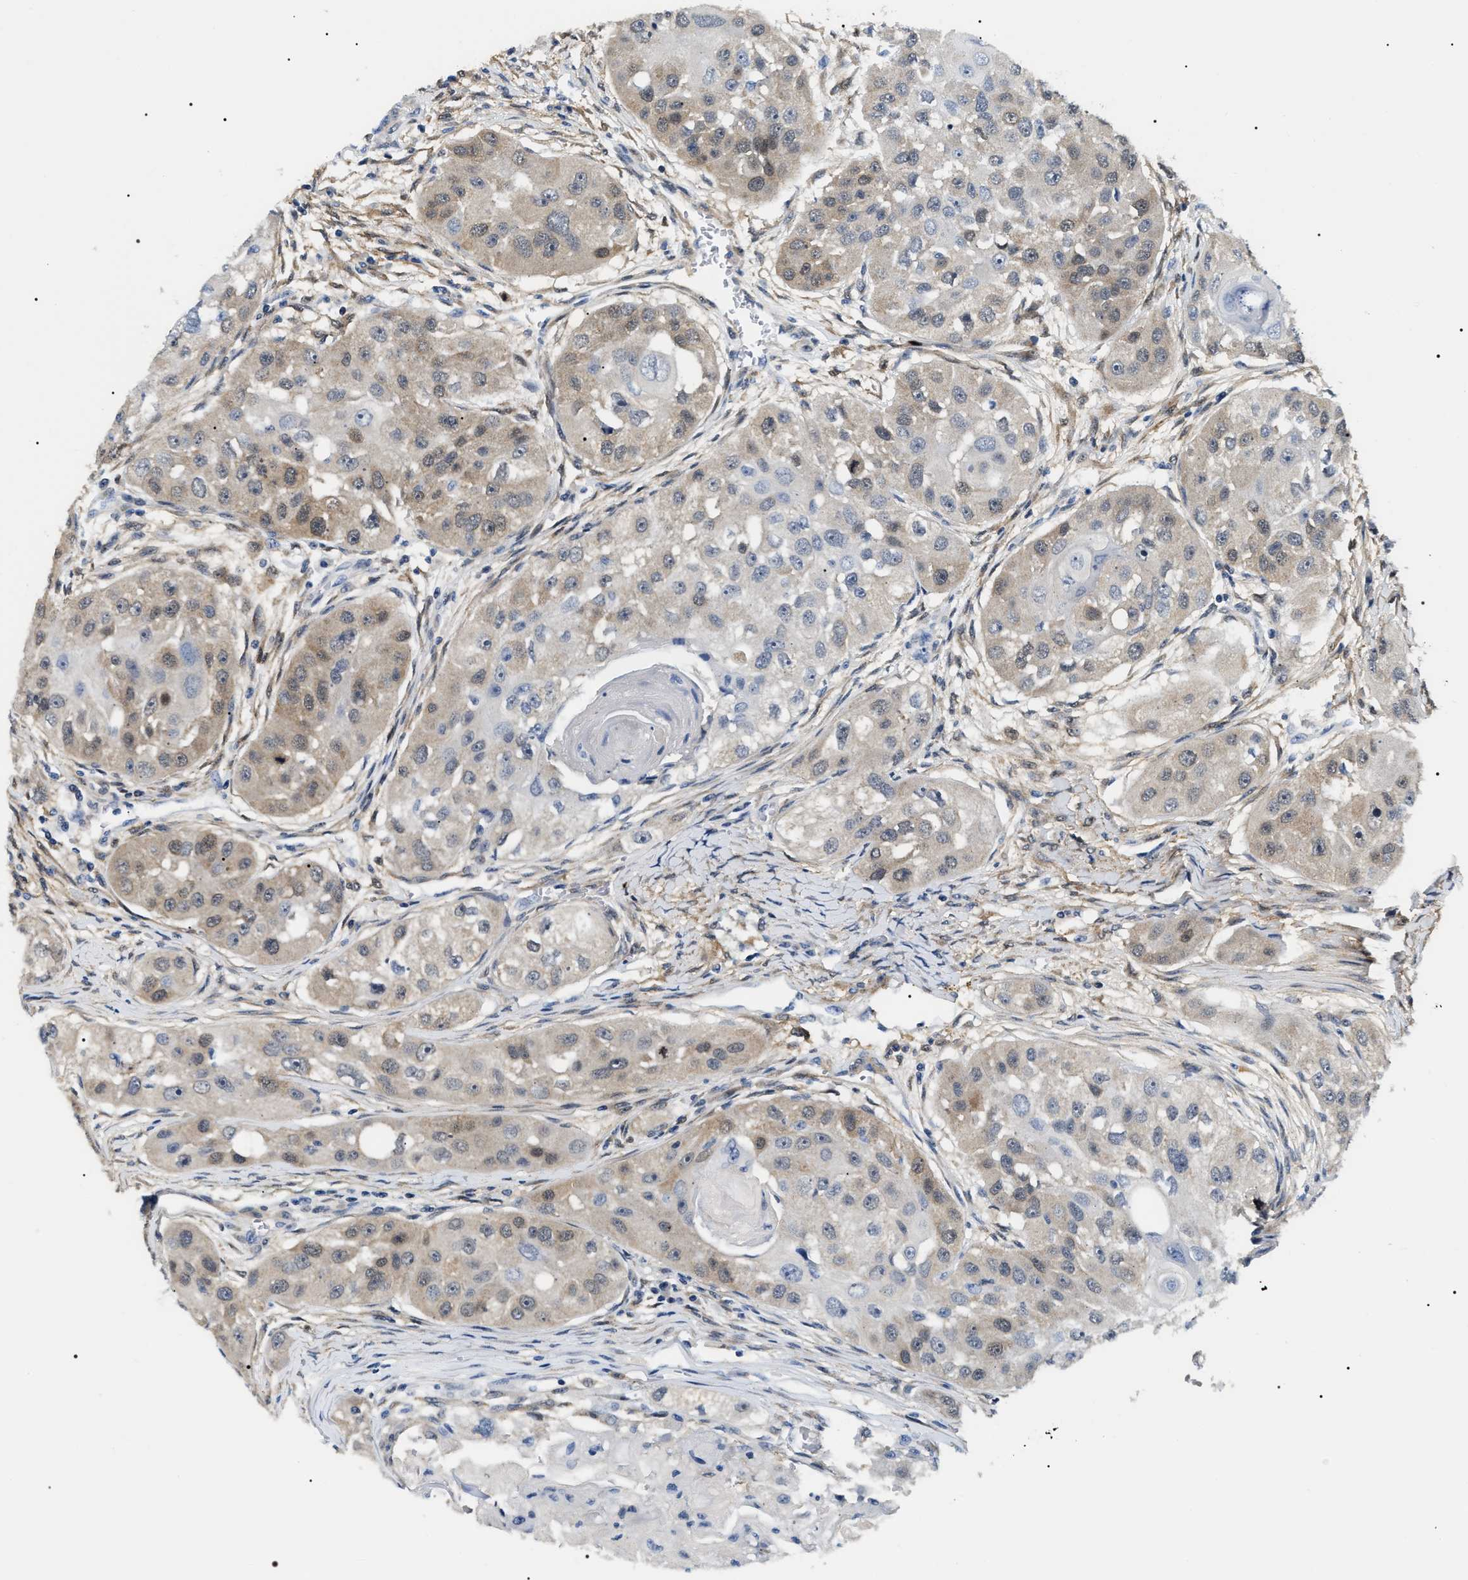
{"staining": {"intensity": "weak", "quantity": "<25%", "location": "cytoplasmic/membranous"}, "tissue": "head and neck cancer", "cell_type": "Tumor cells", "image_type": "cancer", "snomed": [{"axis": "morphology", "description": "Normal tissue, NOS"}, {"axis": "morphology", "description": "Squamous cell carcinoma, NOS"}, {"axis": "topography", "description": "Skeletal muscle"}, {"axis": "topography", "description": "Head-Neck"}], "caption": "This is an immunohistochemistry (IHC) image of human head and neck cancer (squamous cell carcinoma). There is no positivity in tumor cells.", "gene": "BAG2", "patient": {"sex": "male", "age": 51}}